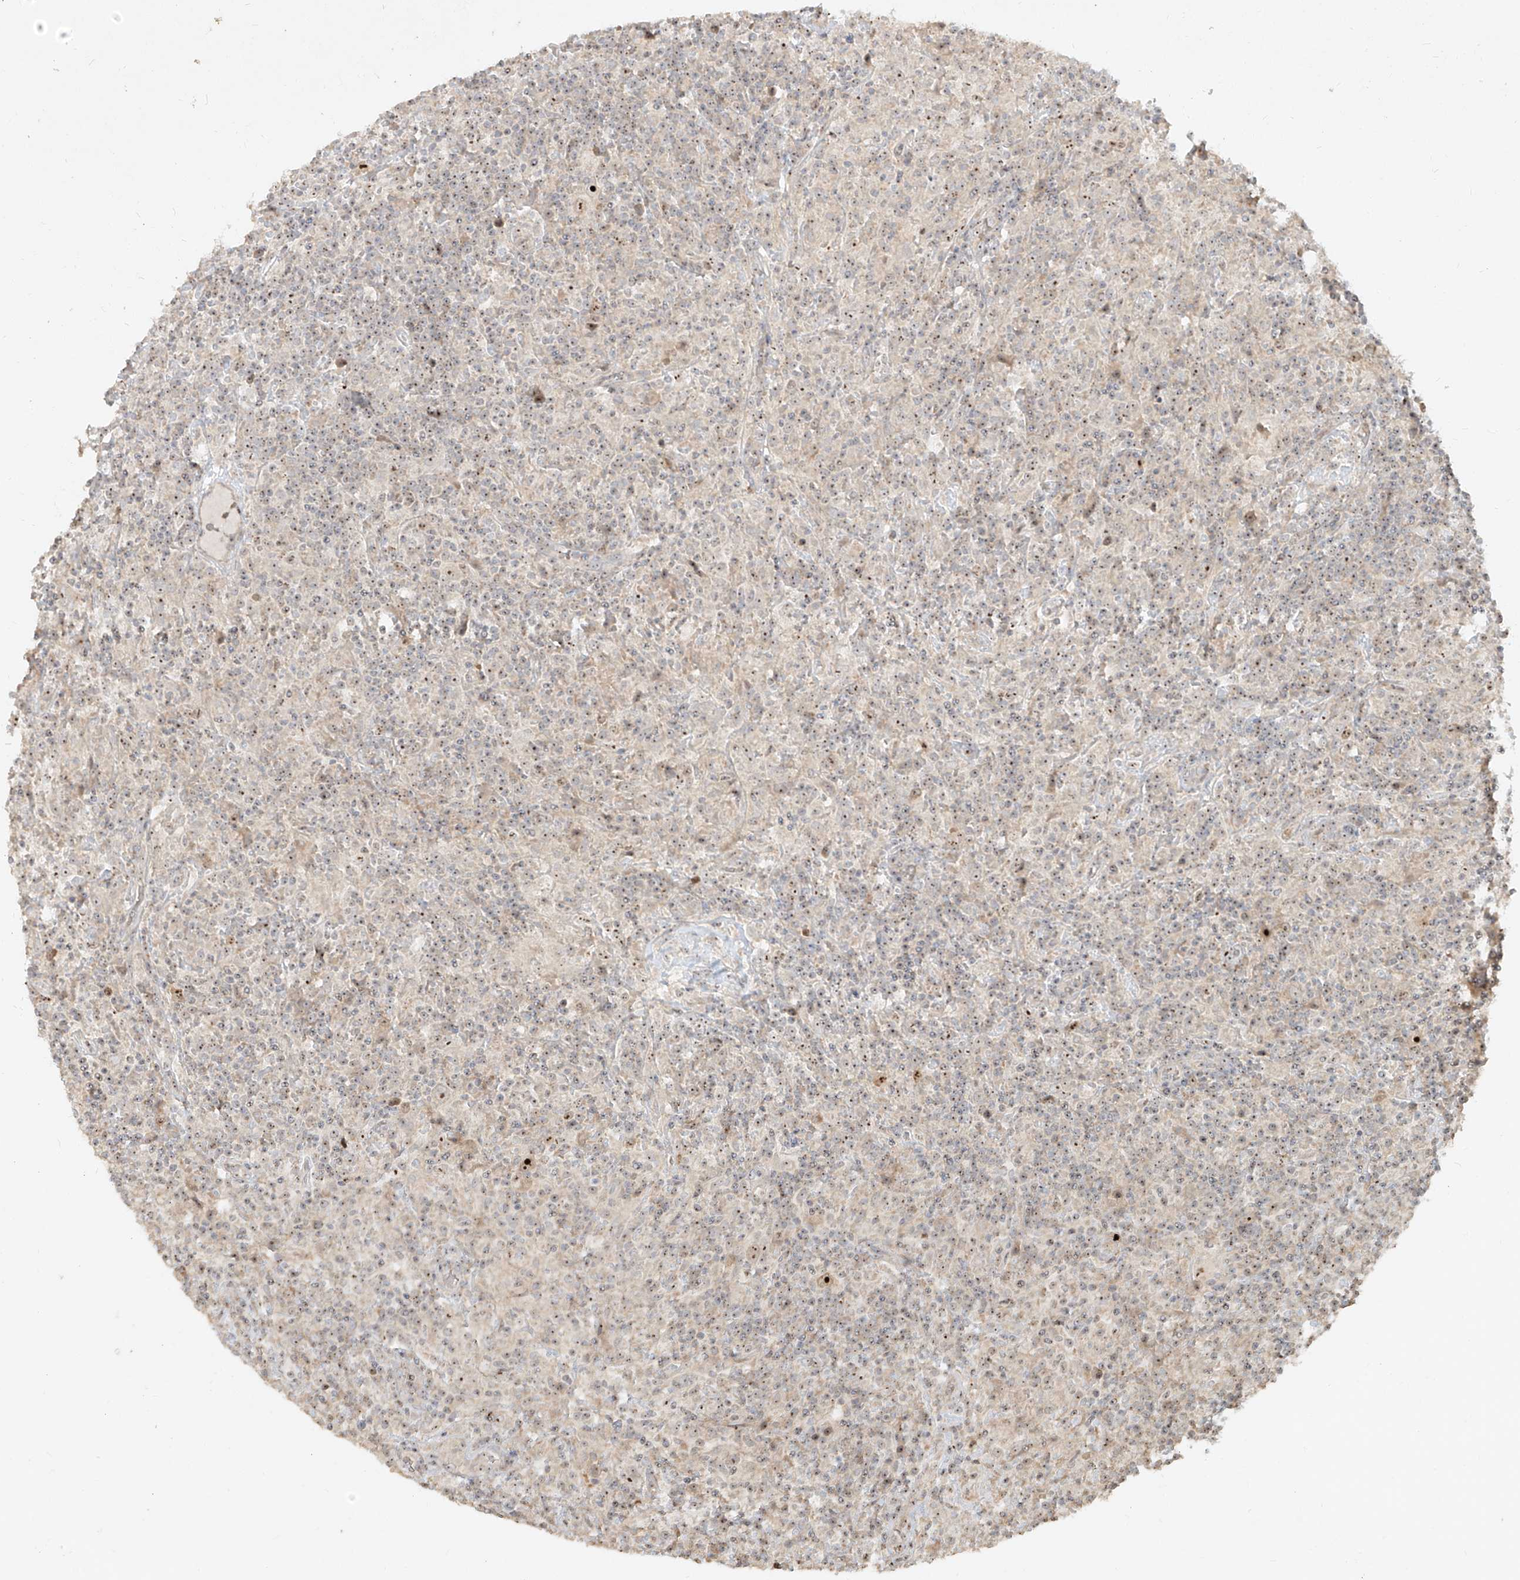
{"staining": {"intensity": "strong", "quantity": ">75%", "location": "nuclear"}, "tissue": "lymphoma", "cell_type": "Tumor cells", "image_type": "cancer", "snomed": [{"axis": "morphology", "description": "Hodgkin's disease, NOS"}, {"axis": "topography", "description": "Lymph node"}], "caption": "This image displays immunohistochemistry (IHC) staining of Hodgkin's disease, with high strong nuclear positivity in about >75% of tumor cells.", "gene": "BYSL", "patient": {"sex": "male", "age": 70}}